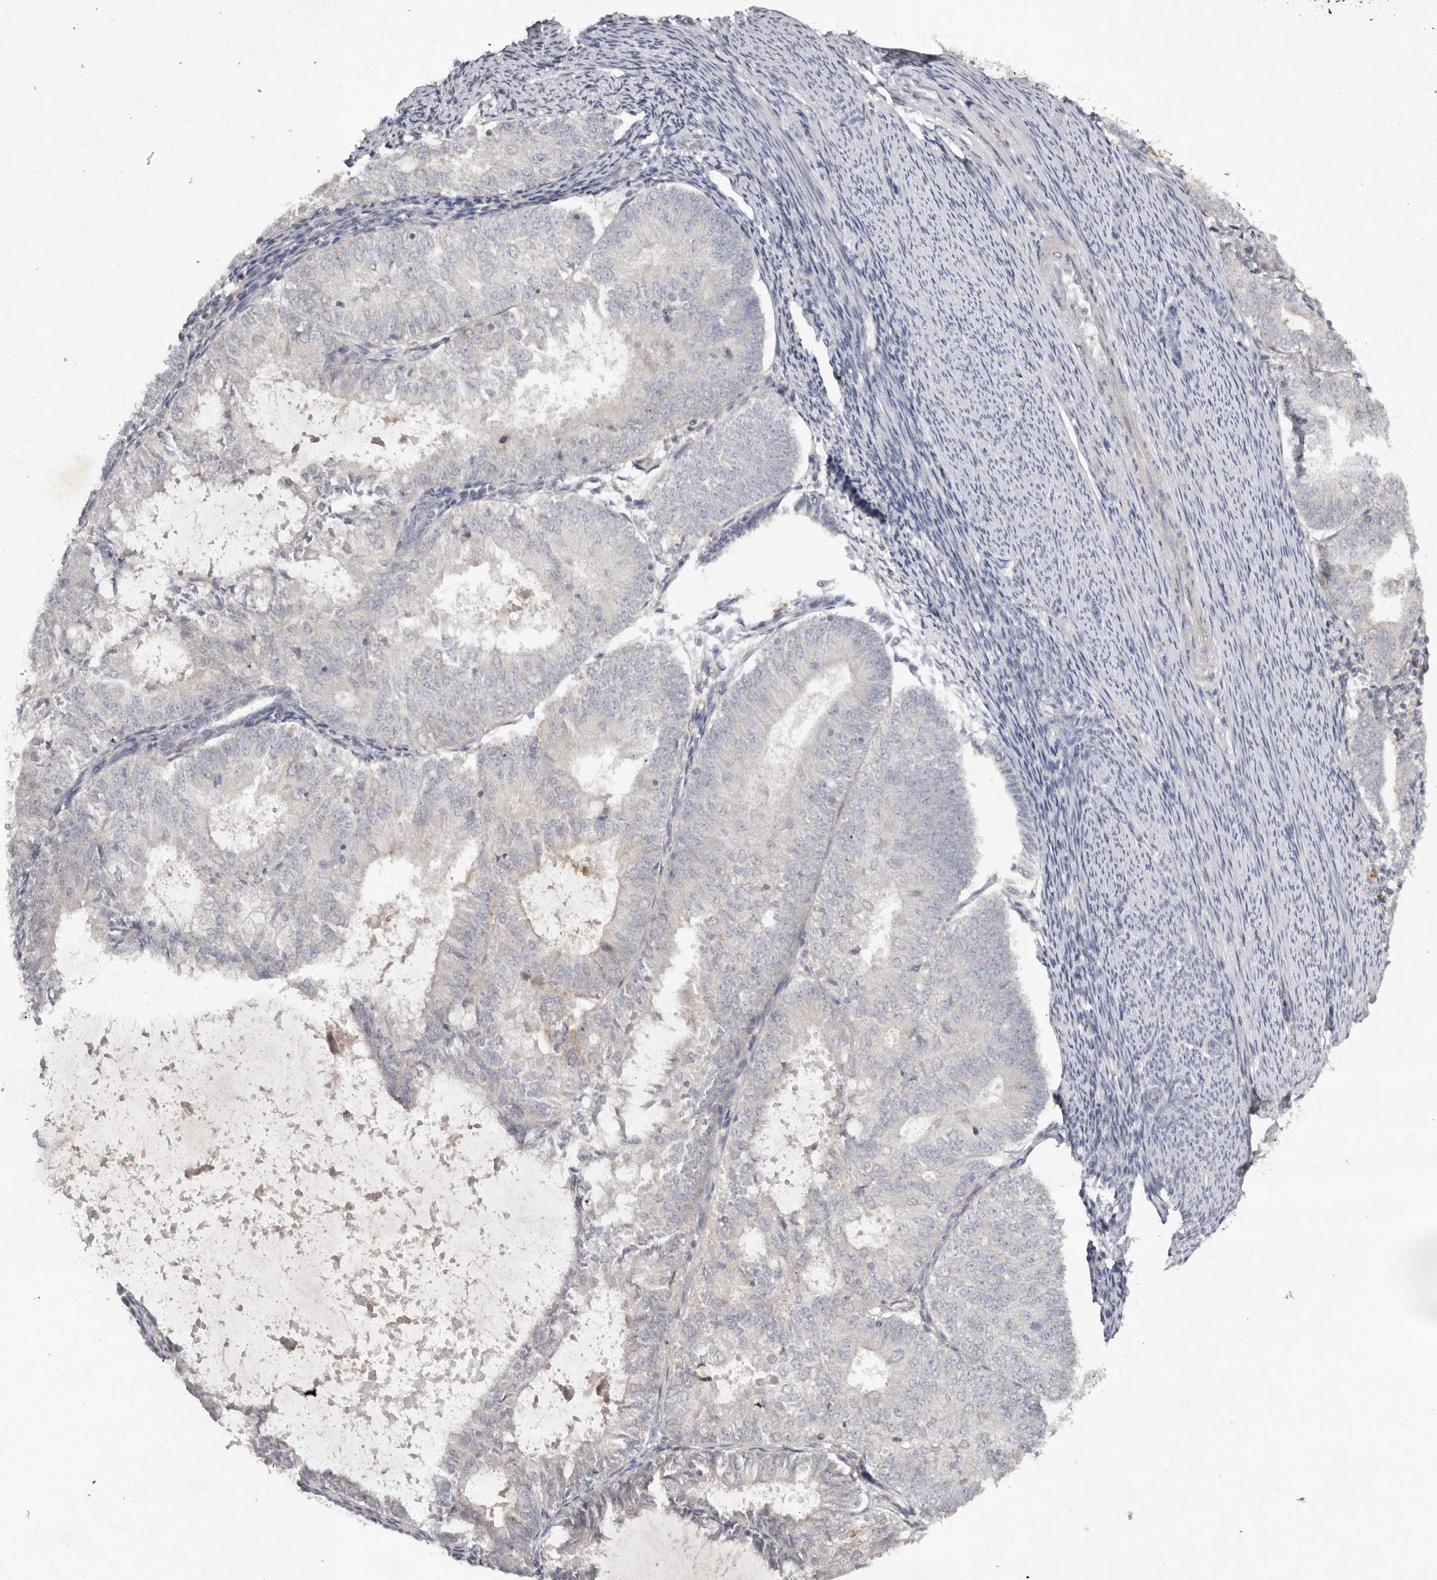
{"staining": {"intensity": "negative", "quantity": "none", "location": "none"}, "tissue": "endometrial cancer", "cell_type": "Tumor cells", "image_type": "cancer", "snomed": [{"axis": "morphology", "description": "Adenocarcinoma, NOS"}, {"axis": "topography", "description": "Endometrium"}], "caption": "Photomicrograph shows no significant protein positivity in tumor cells of endometrial cancer (adenocarcinoma). (DAB (3,3'-diaminobenzidine) IHC visualized using brightfield microscopy, high magnification).", "gene": "SCUBE2", "patient": {"sex": "female", "age": 57}}